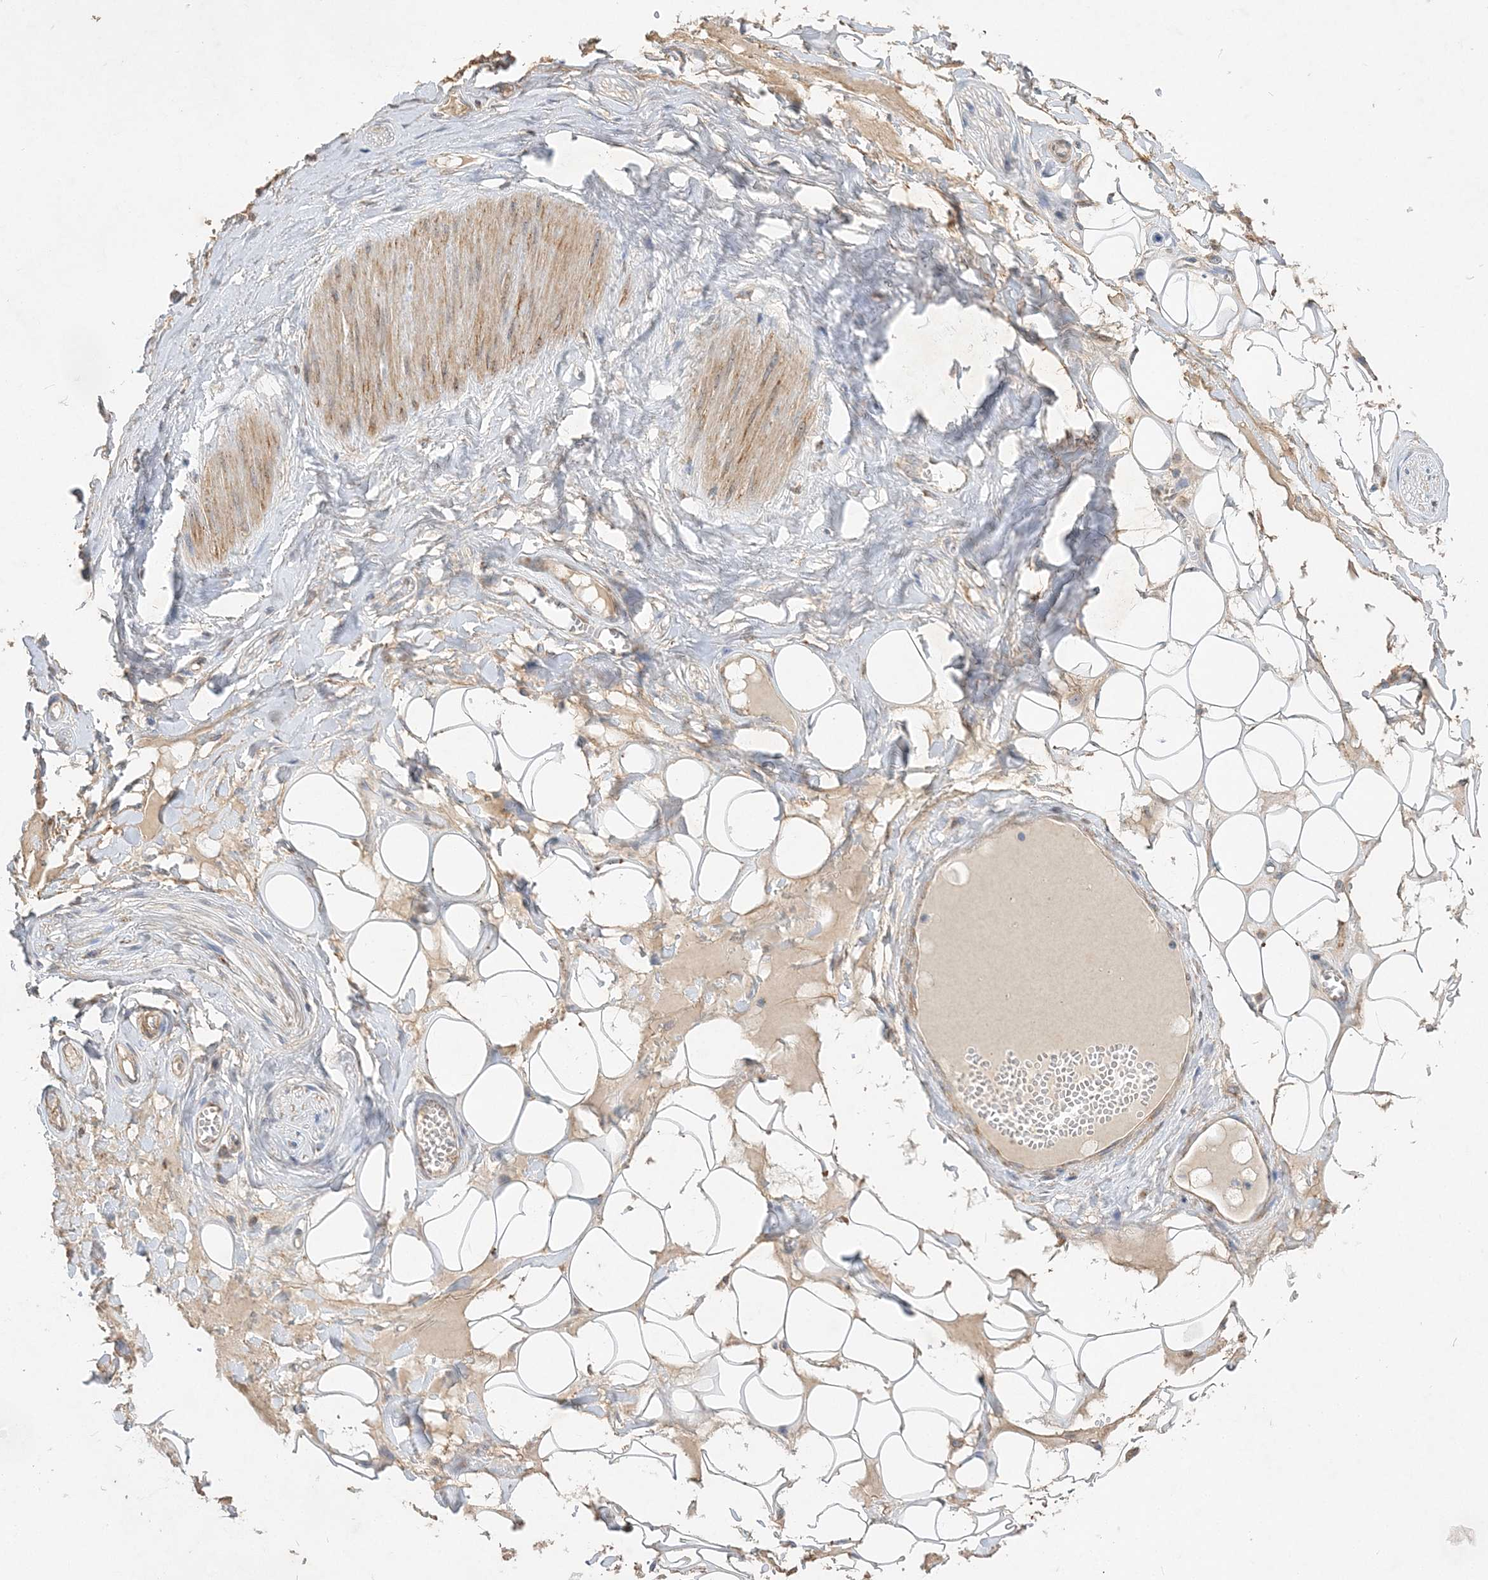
{"staining": {"intensity": "negative", "quantity": "none", "location": "none"}, "tissue": "adipose tissue", "cell_type": "Adipocytes", "image_type": "normal", "snomed": [{"axis": "morphology", "description": "Normal tissue, NOS"}, {"axis": "morphology", "description": "Inflammation, NOS"}, {"axis": "topography", "description": "Salivary gland"}, {"axis": "topography", "description": "Peripheral nerve tissue"}], "caption": "High power microscopy micrograph of an immunohistochemistry (IHC) histopathology image of unremarkable adipose tissue, revealing no significant positivity in adipocytes. (DAB (3,3'-diaminobenzidine) immunohistochemistry with hematoxylin counter stain).", "gene": "FEZ2", "patient": {"sex": "female", "age": 75}}